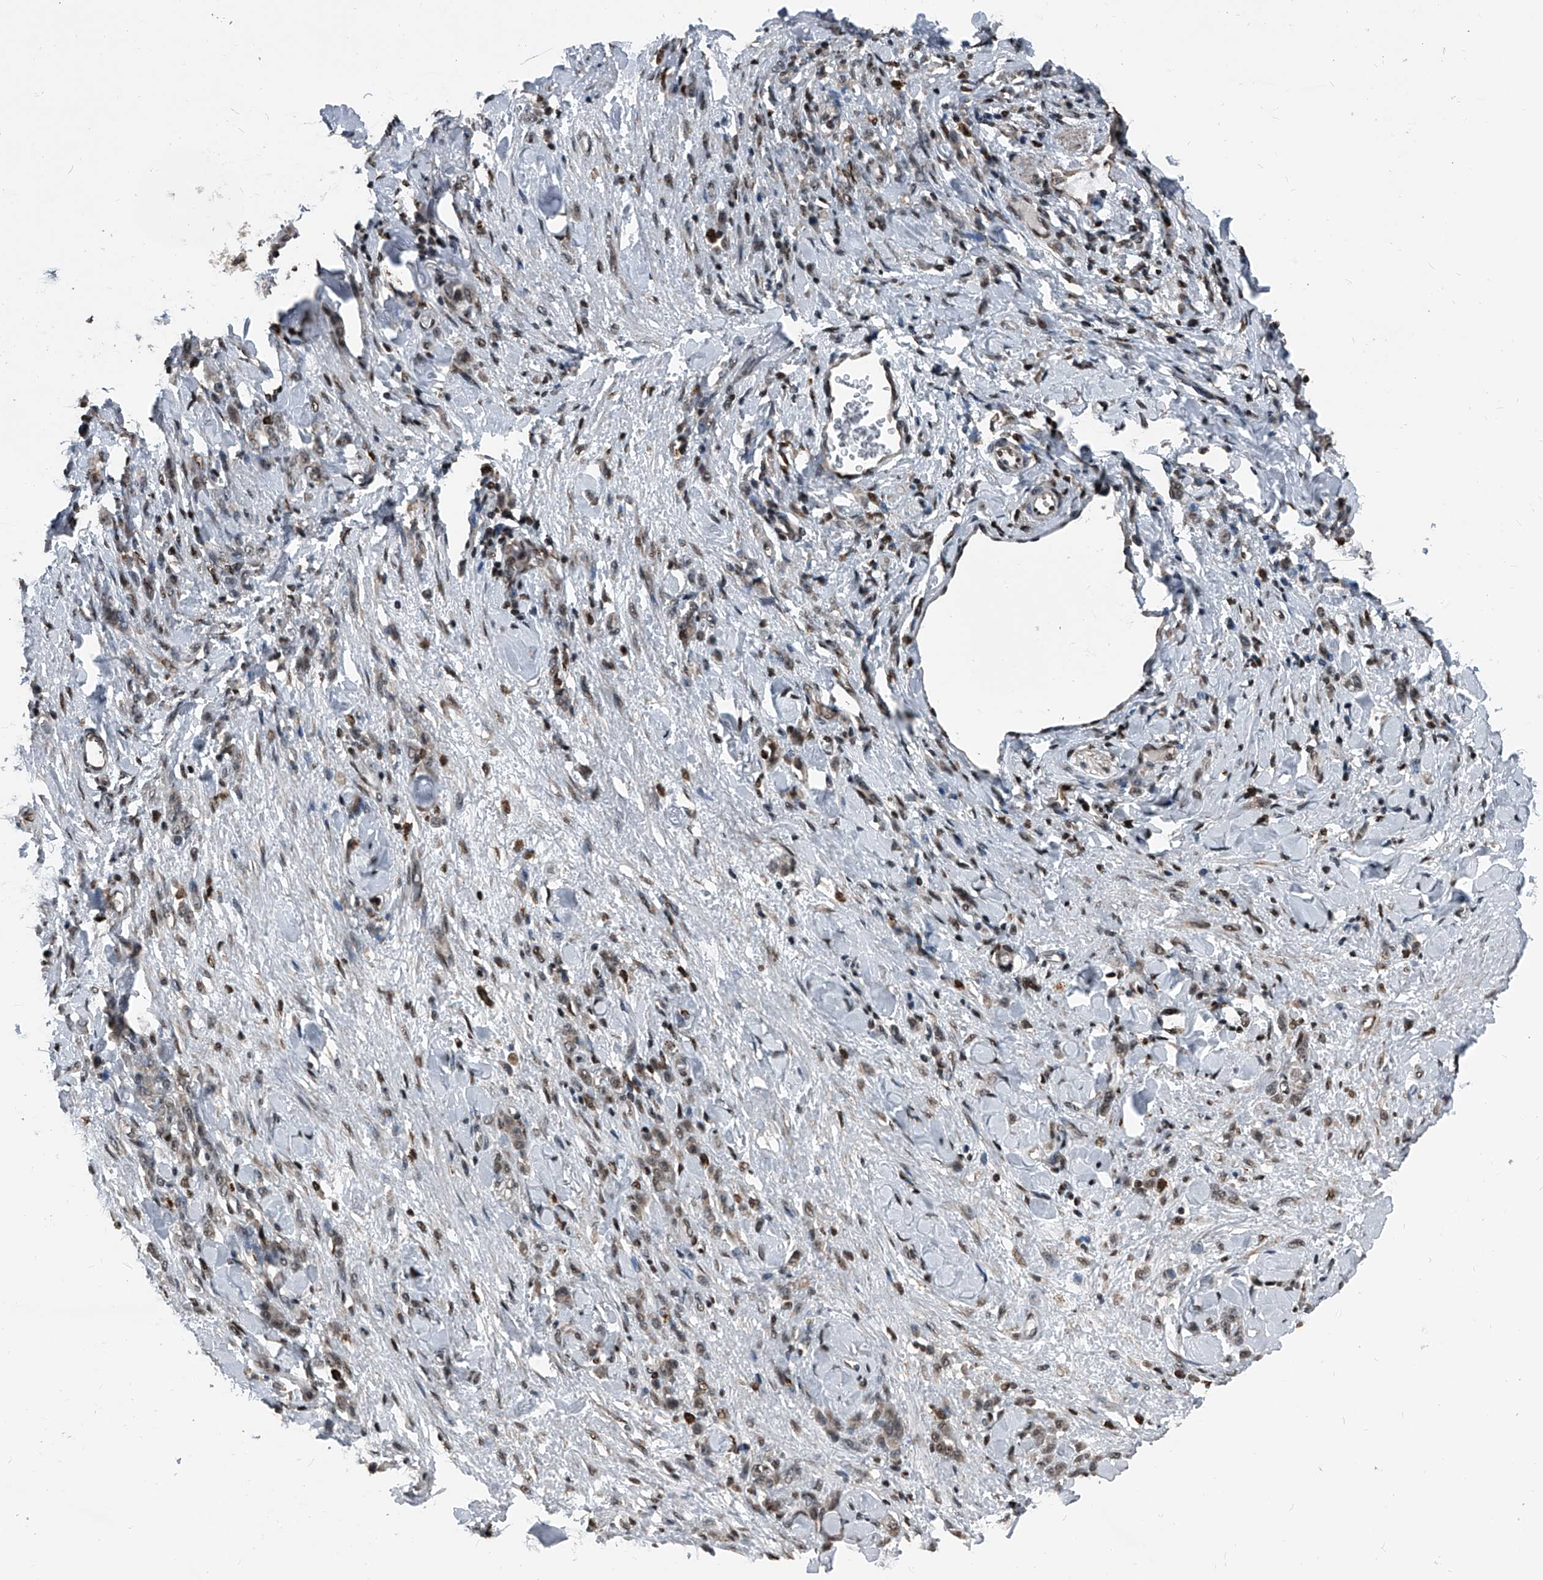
{"staining": {"intensity": "weak", "quantity": "25%-75%", "location": "nuclear"}, "tissue": "stomach cancer", "cell_type": "Tumor cells", "image_type": "cancer", "snomed": [{"axis": "morphology", "description": "Normal tissue, NOS"}, {"axis": "morphology", "description": "Adenocarcinoma, NOS"}, {"axis": "topography", "description": "Stomach"}], "caption": "The immunohistochemical stain shows weak nuclear positivity in tumor cells of stomach cancer tissue.", "gene": "FKBP5", "patient": {"sex": "male", "age": 82}}